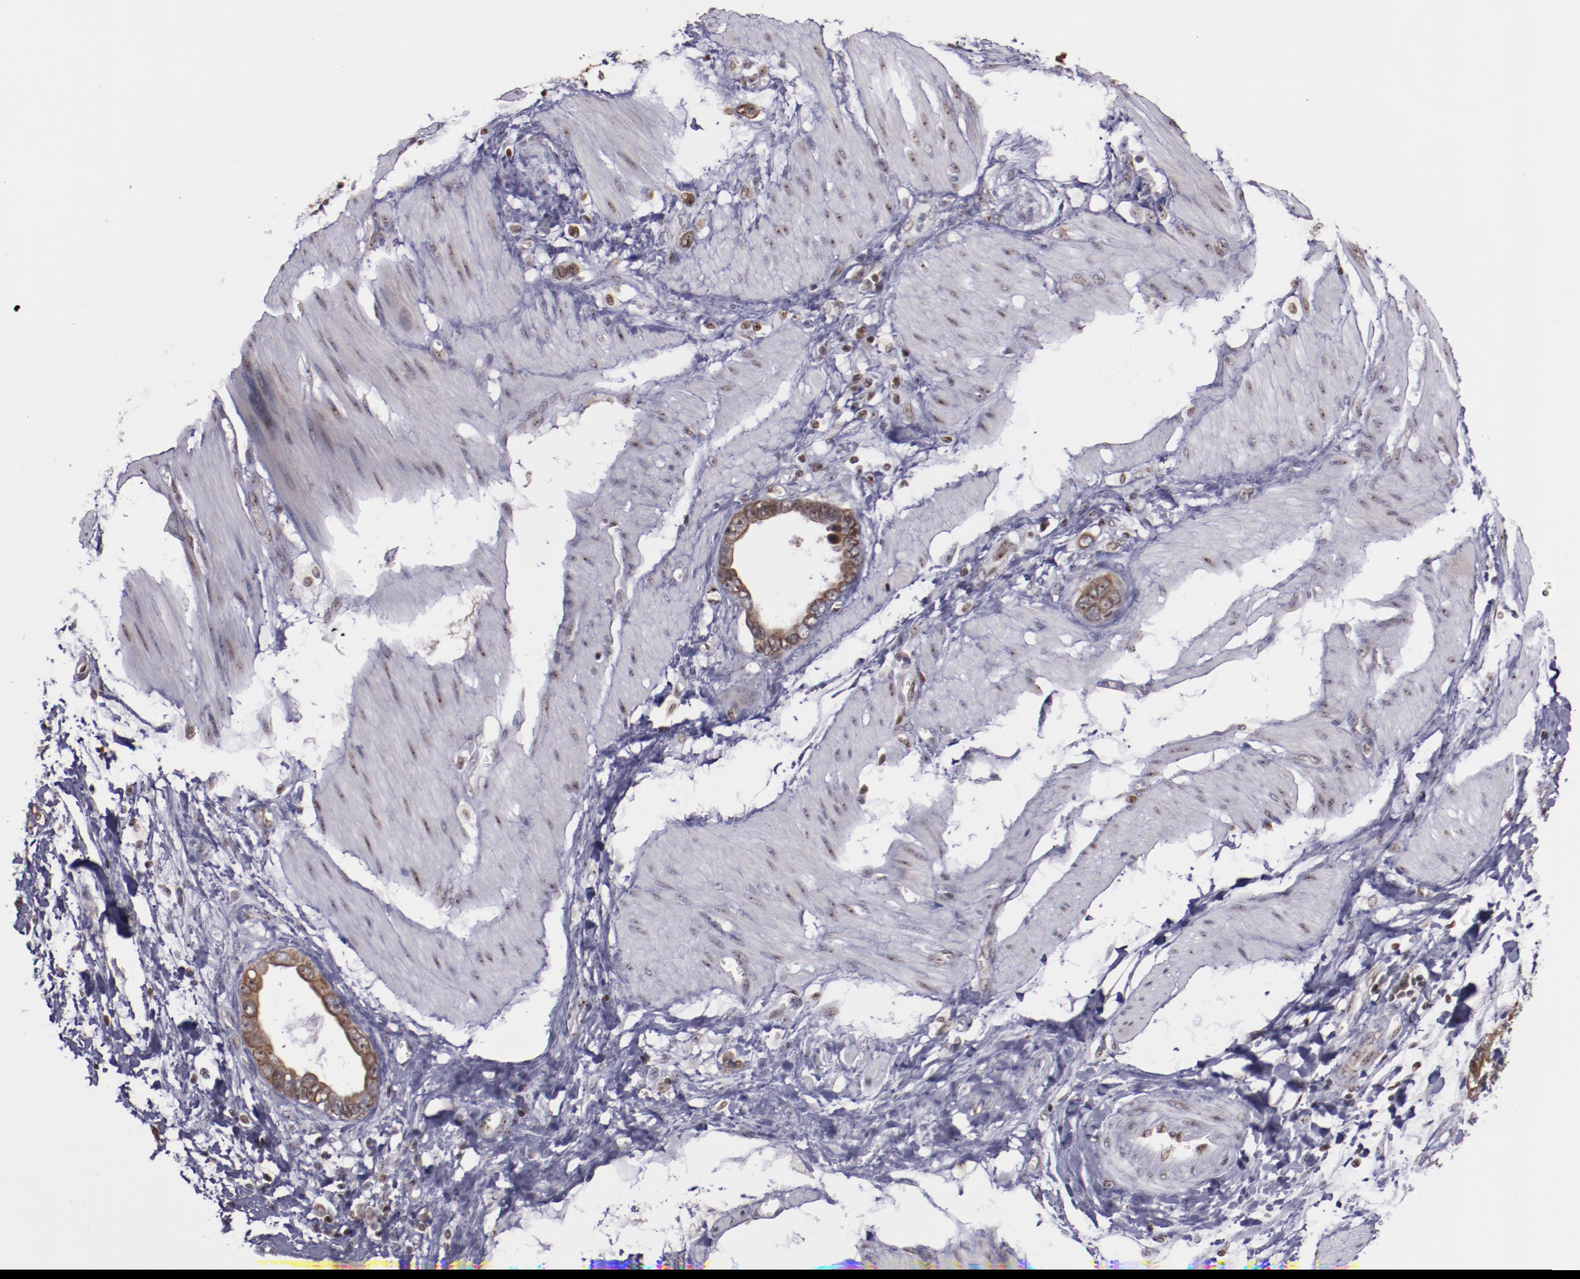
{"staining": {"intensity": "moderate", "quantity": "25%-75%", "location": "cytoplasmic/membranous,nuclear"}, "tissue": "stomach cancer", "cell_type": "Tumor cells", "image_type": "cancer", "snomed": [{"axis": "morphology", "description": "Adenocarcinoma, NOS"}, {"axis": "topography", "description": "Stomach"}], "caption": "Stomach adenocarcinoma tissue exhibits moderate cytoplasmic/membranous and nuclear expression in about 25%-75% of tumor cells", "gene": "DDX24", "patient": {"sex": "male", "age": 78}}